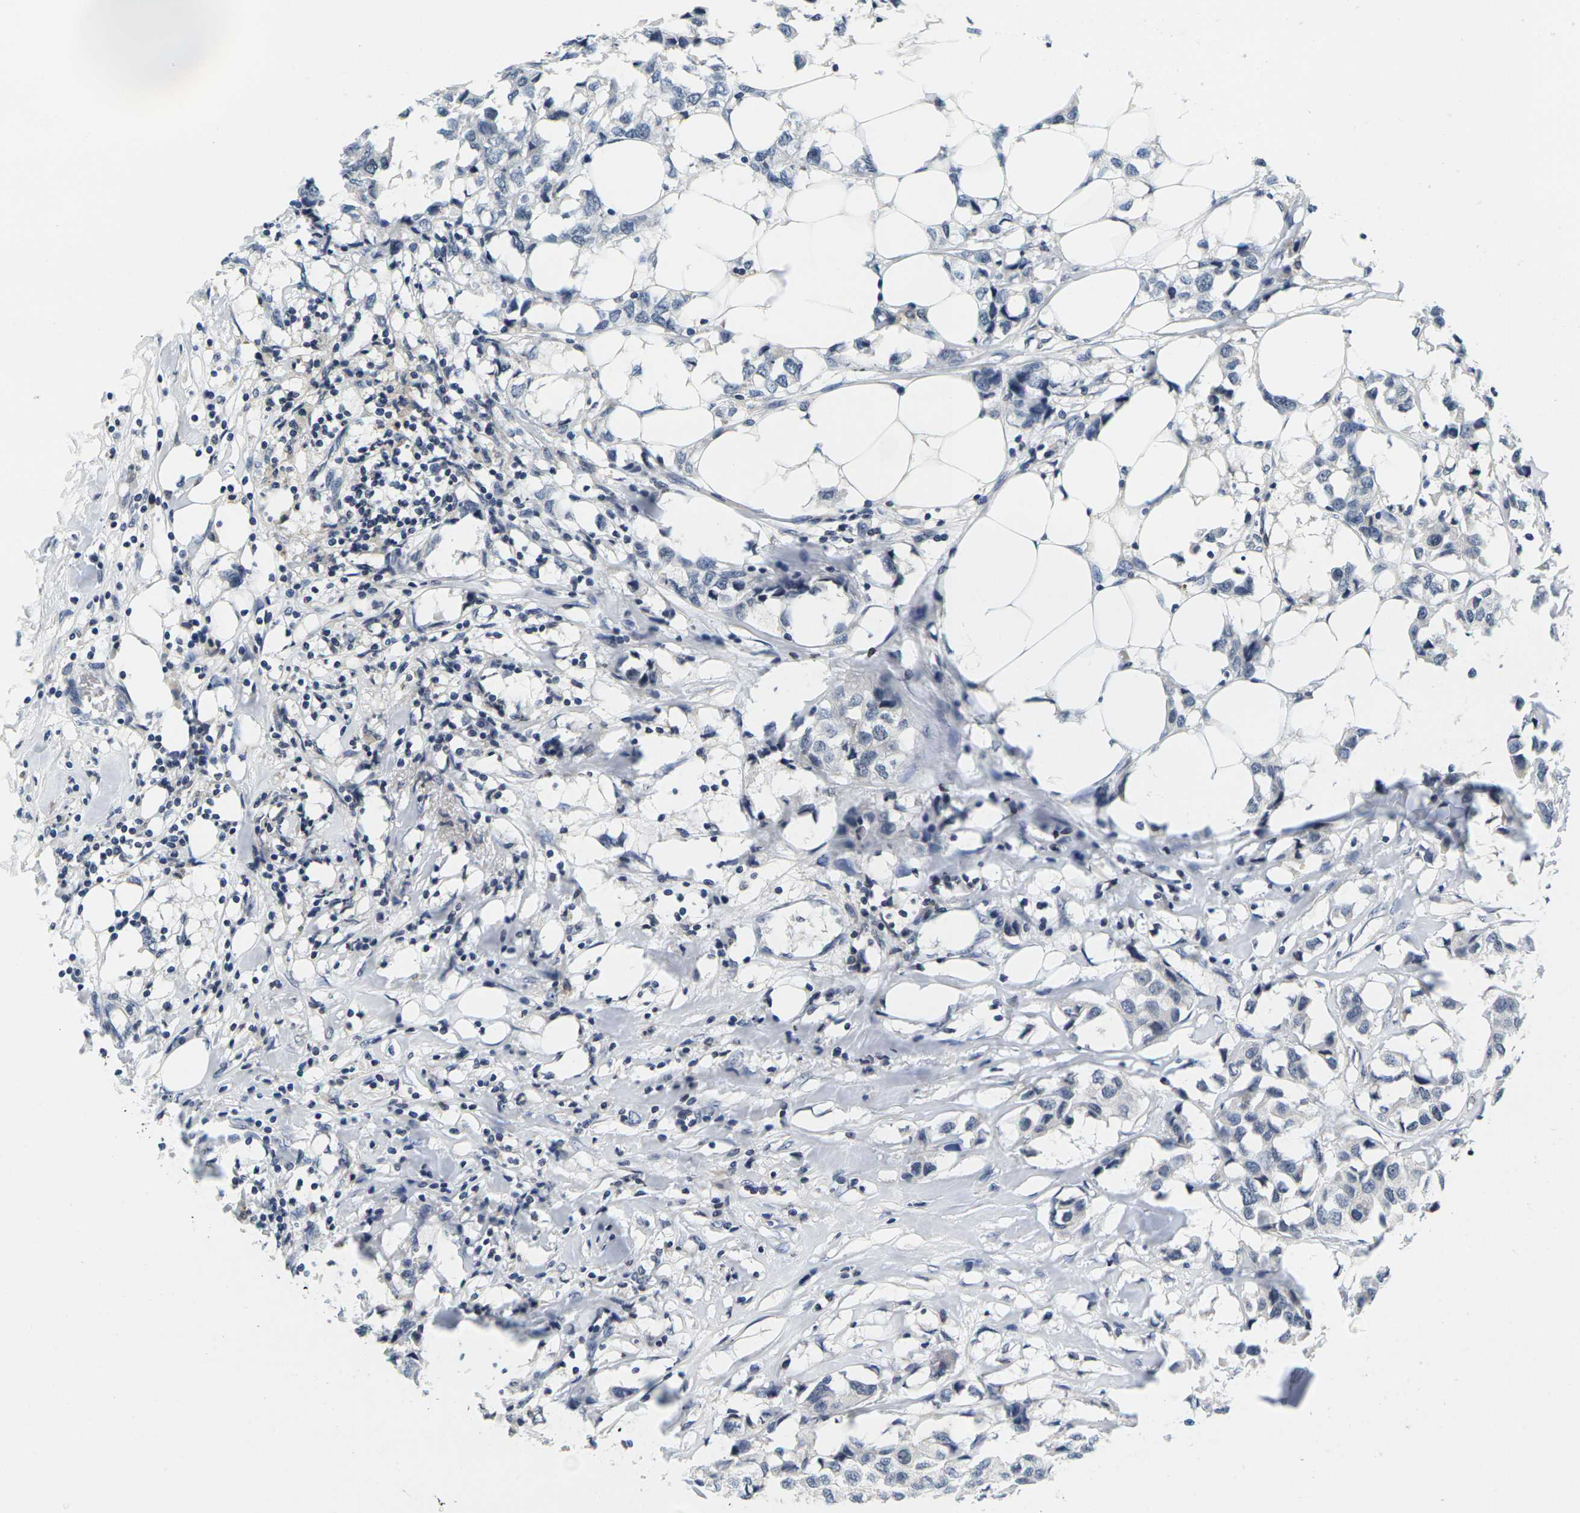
{"staining": {"intensity": "negative", "quantity": "none", "location": "none"}, "tissue": "breast cancer", "cell_type": "Tumor cells", "image_type": "cancer", "snomed": [{"axis": "morphology", "description": "Duct carcinoma"}, {"axis": "topography", "description": "Breast"}], "caption": "Immunohistochemical staining of human breast infiltrating ductal carcinoma shows no significant positivity in tumor cells.", "gene": "C1QC", "patient": {"sex": "female", "age": 80}}